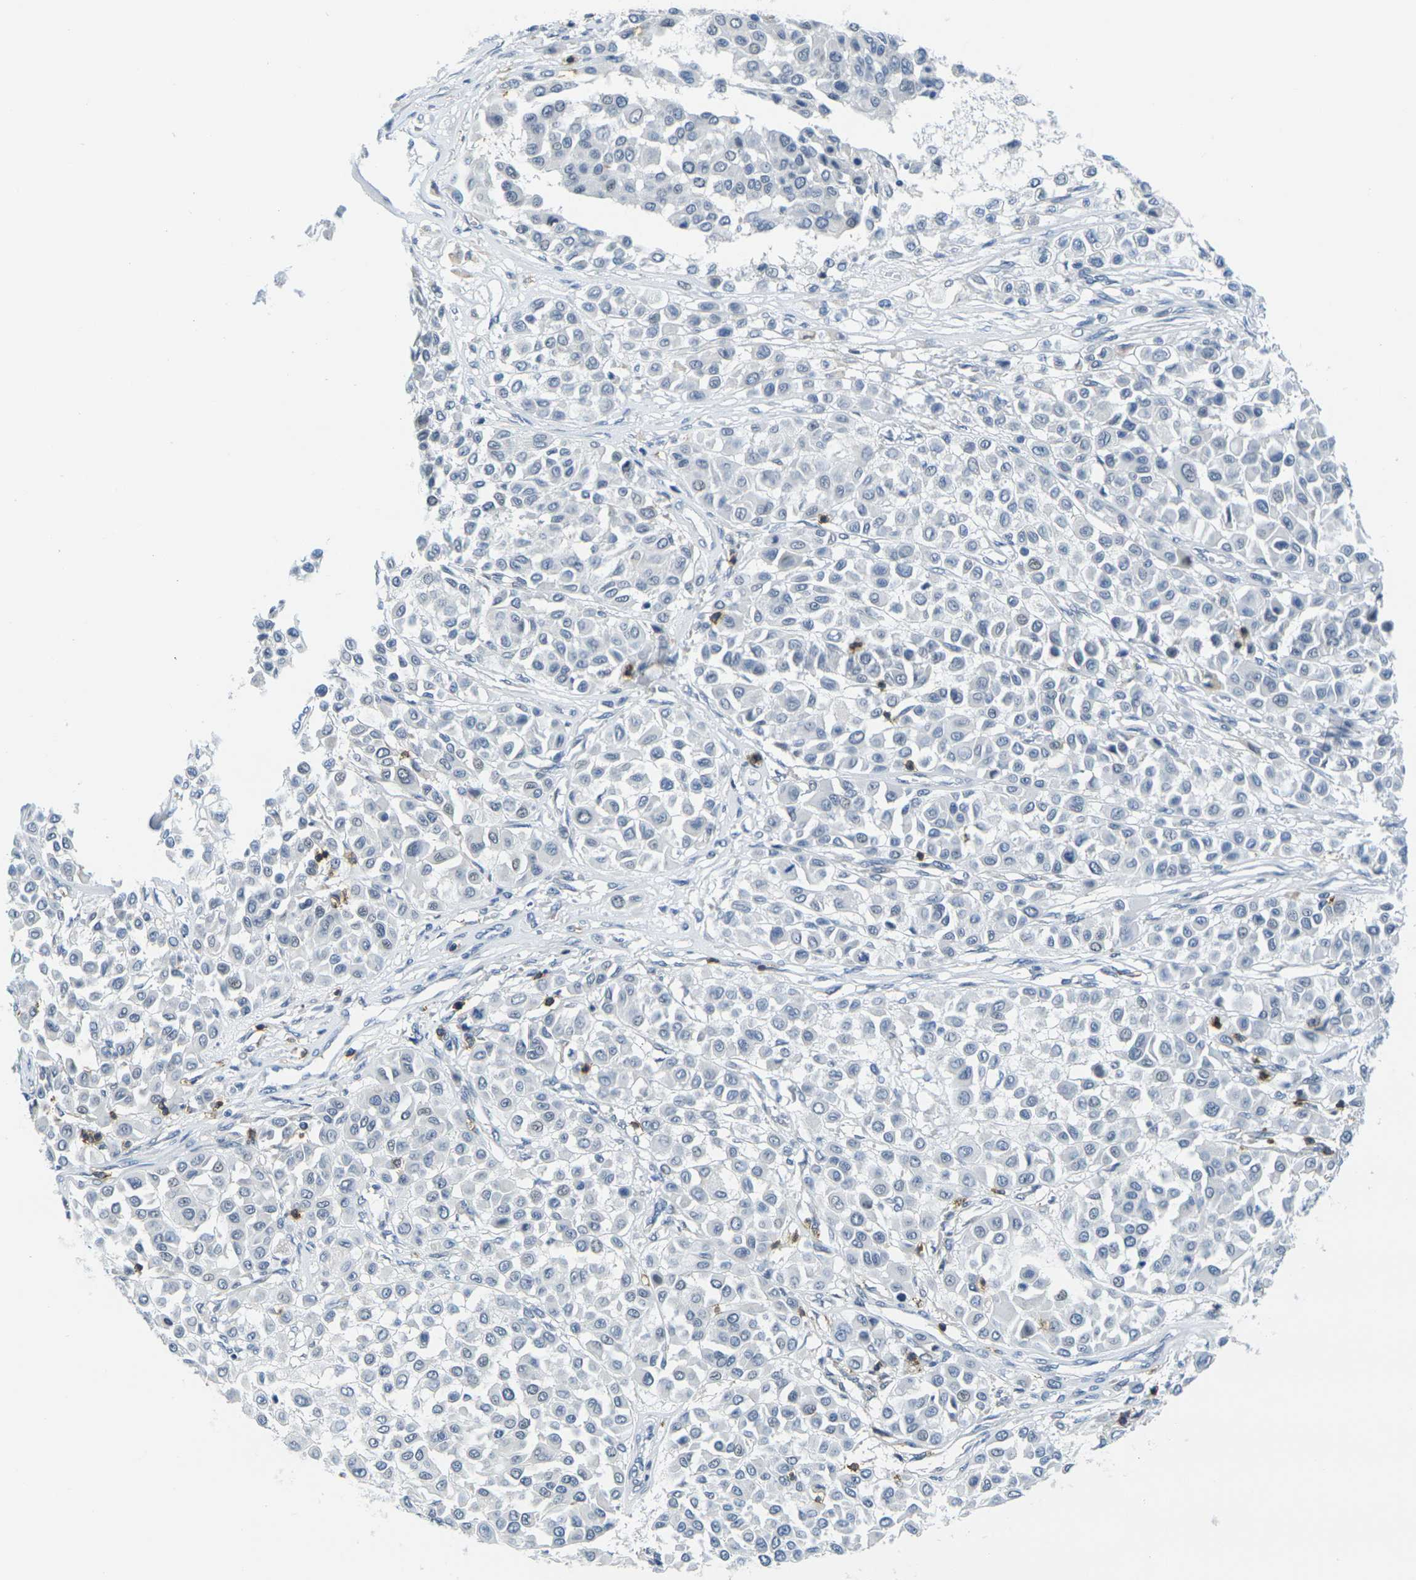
{"staining": {"intensity": "negative", "quantity": "none", "location": "none"}, "tissue": "melanoma", "cell_type": "Tumor cells", "image_type": "cancer", "snomed": [{"axis": "morphology", "description": "Malignant melanoma, Metastatic site"}, {"axis": "topography", "description": "Soft tissue"}], "caption": "DAB (3,3'-diaminobenzidine) immunohistochemical staining of melanoma displays no significant staining in tumor cells. (DAB IHC, high magnification).", "gene": "CD3D", "patient": {"sex": "male", "age": 41}}